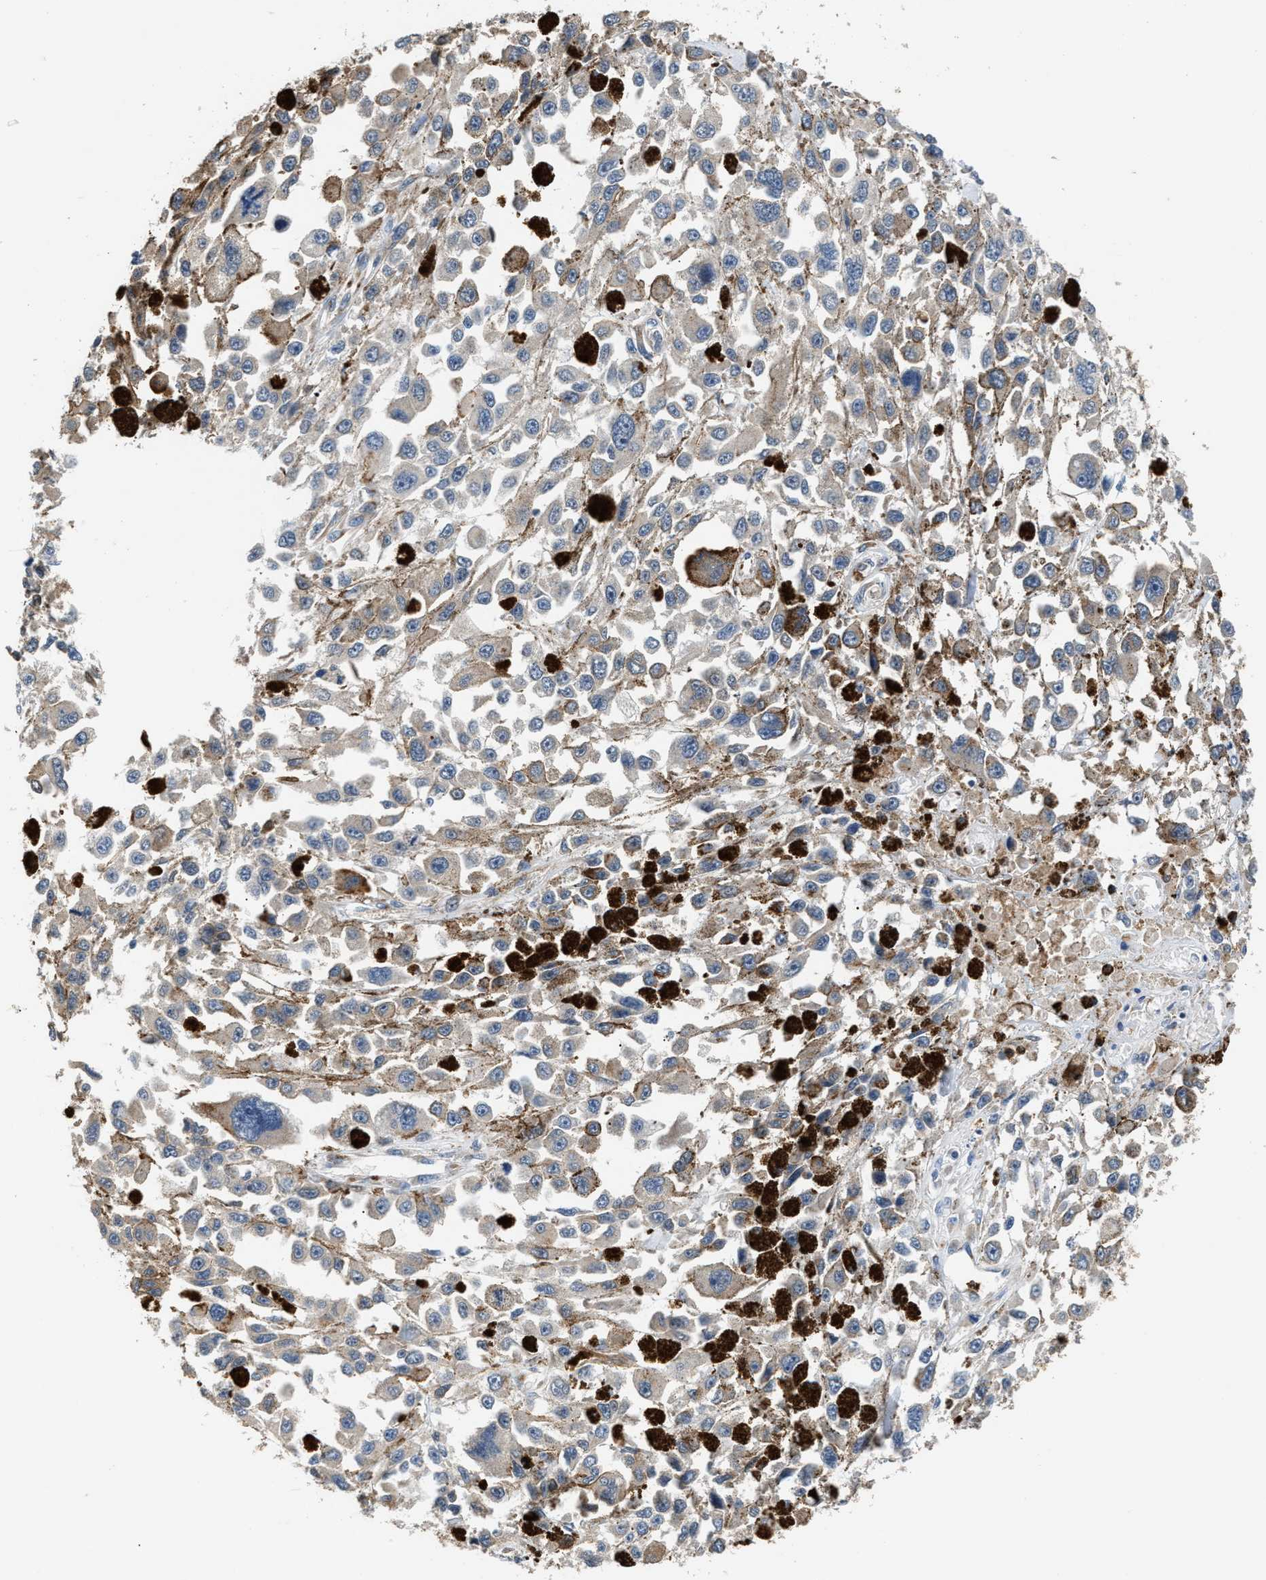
{"staining": {"intensity": "weak", "quantity": "<25%", "location": "cytoplasmic/membranous"}, "tissue": "melanoma", "cell_type": "Tumor cells", "image_type": "cancer", "snomed": [{"axis": "morphology", "description": "Malignant melanoma, Metastatic site"}, {"axis": "topography", "description": "Lymph node"}], "caption": "Human melanoma stained for a protein using immunohistochemistry shows no positivity in tumor cells.", "gene": "CHUK", "patient": {"sex": "male", "age": 59}}